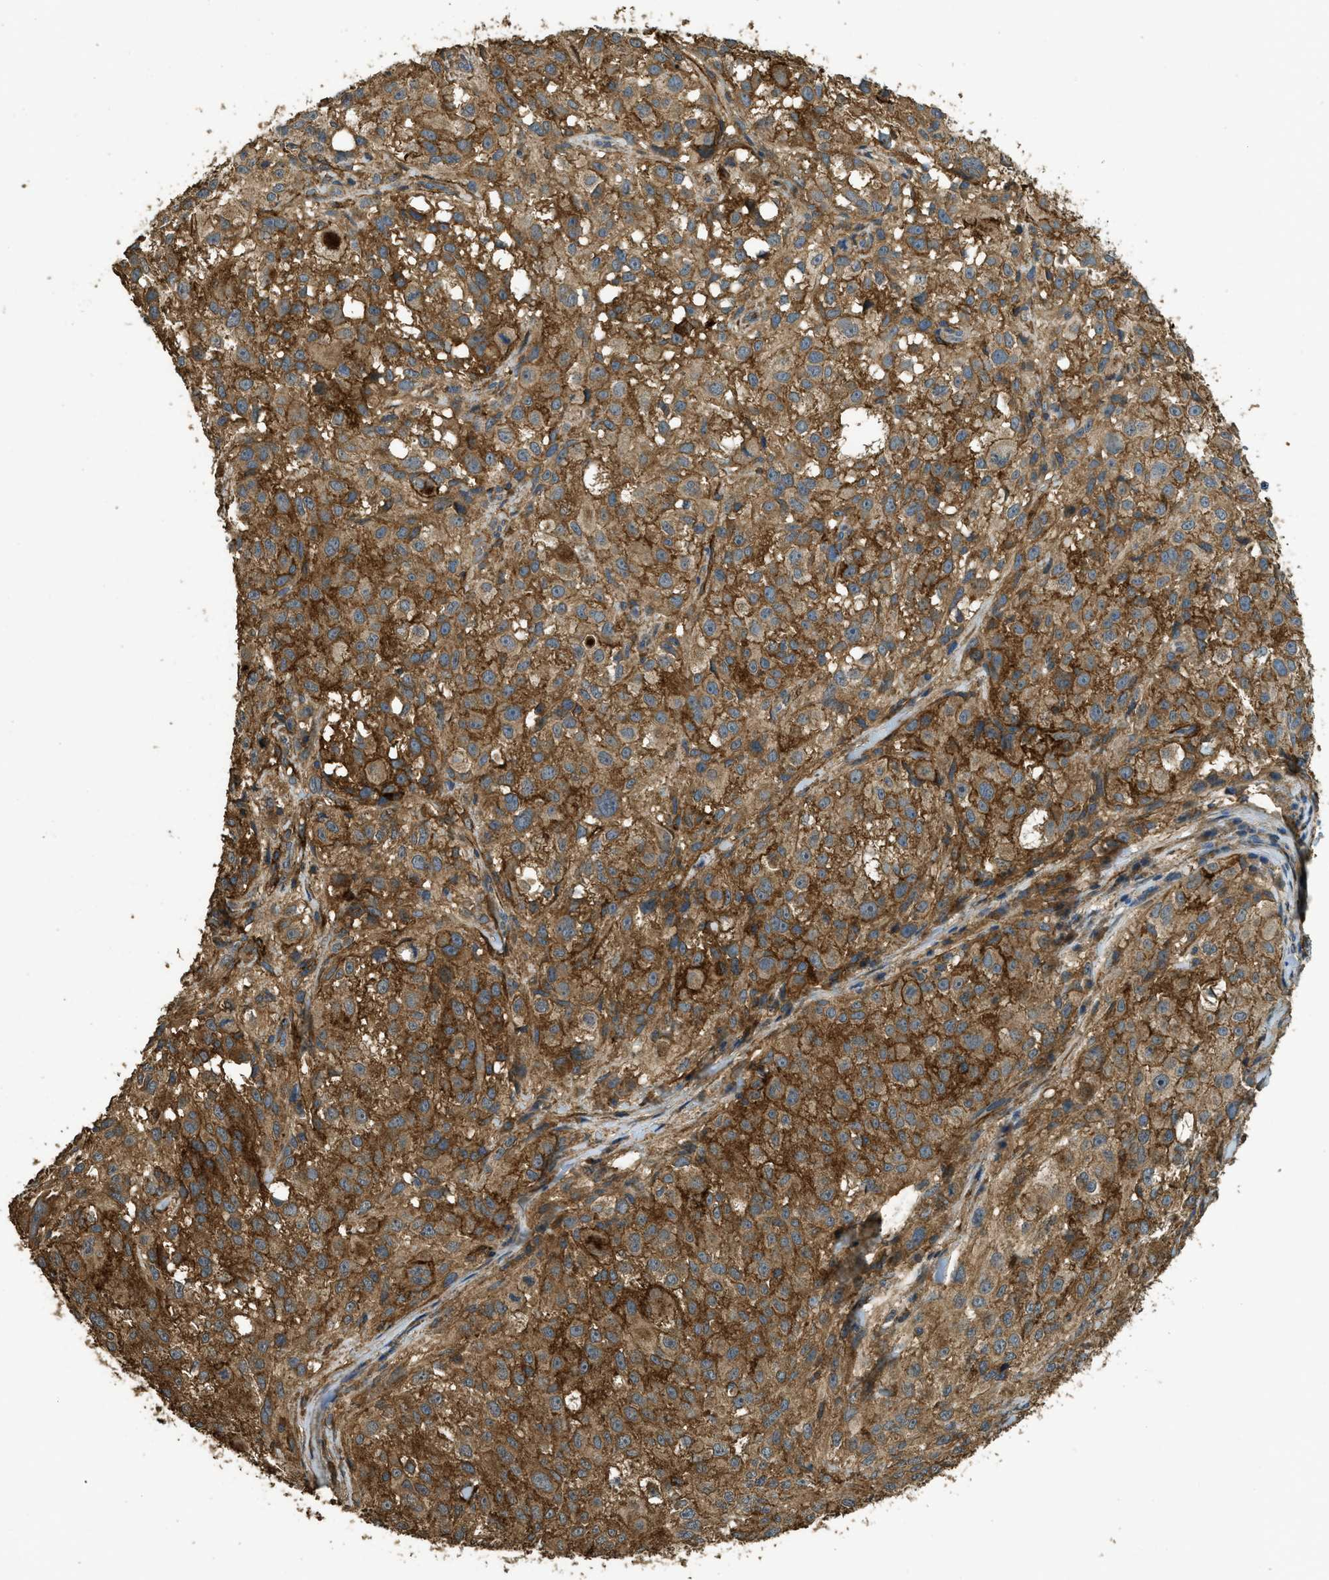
{"staining": {"intensity": "moderate", "quantity": ">75%", "location": "cytoplasmic/membranous"}, "tissue": "melanoma", "cell_type": "Tumor cells", "image_type": "cancer", "snomed": [{"axis": "morphology", "description": "Necrosis, NOS"}, {"axis": "morphology", "description": "Malignant melanoma, NOS"}, {"axis": "topography", "description": "Skin"}], "caption": "Immunohistochemistry photomicrograph of neoplastic tissue: human melanoma stained using immunohistochemistry (IHC) displays medium levels of moderate protein expression localized specifically in the cytoplasmic/membranous of tumor cells, appearing as a cytoplasmic/membranous brown color.", "gene": "CD276", "patient": {"sex": "female", "age": 87}}